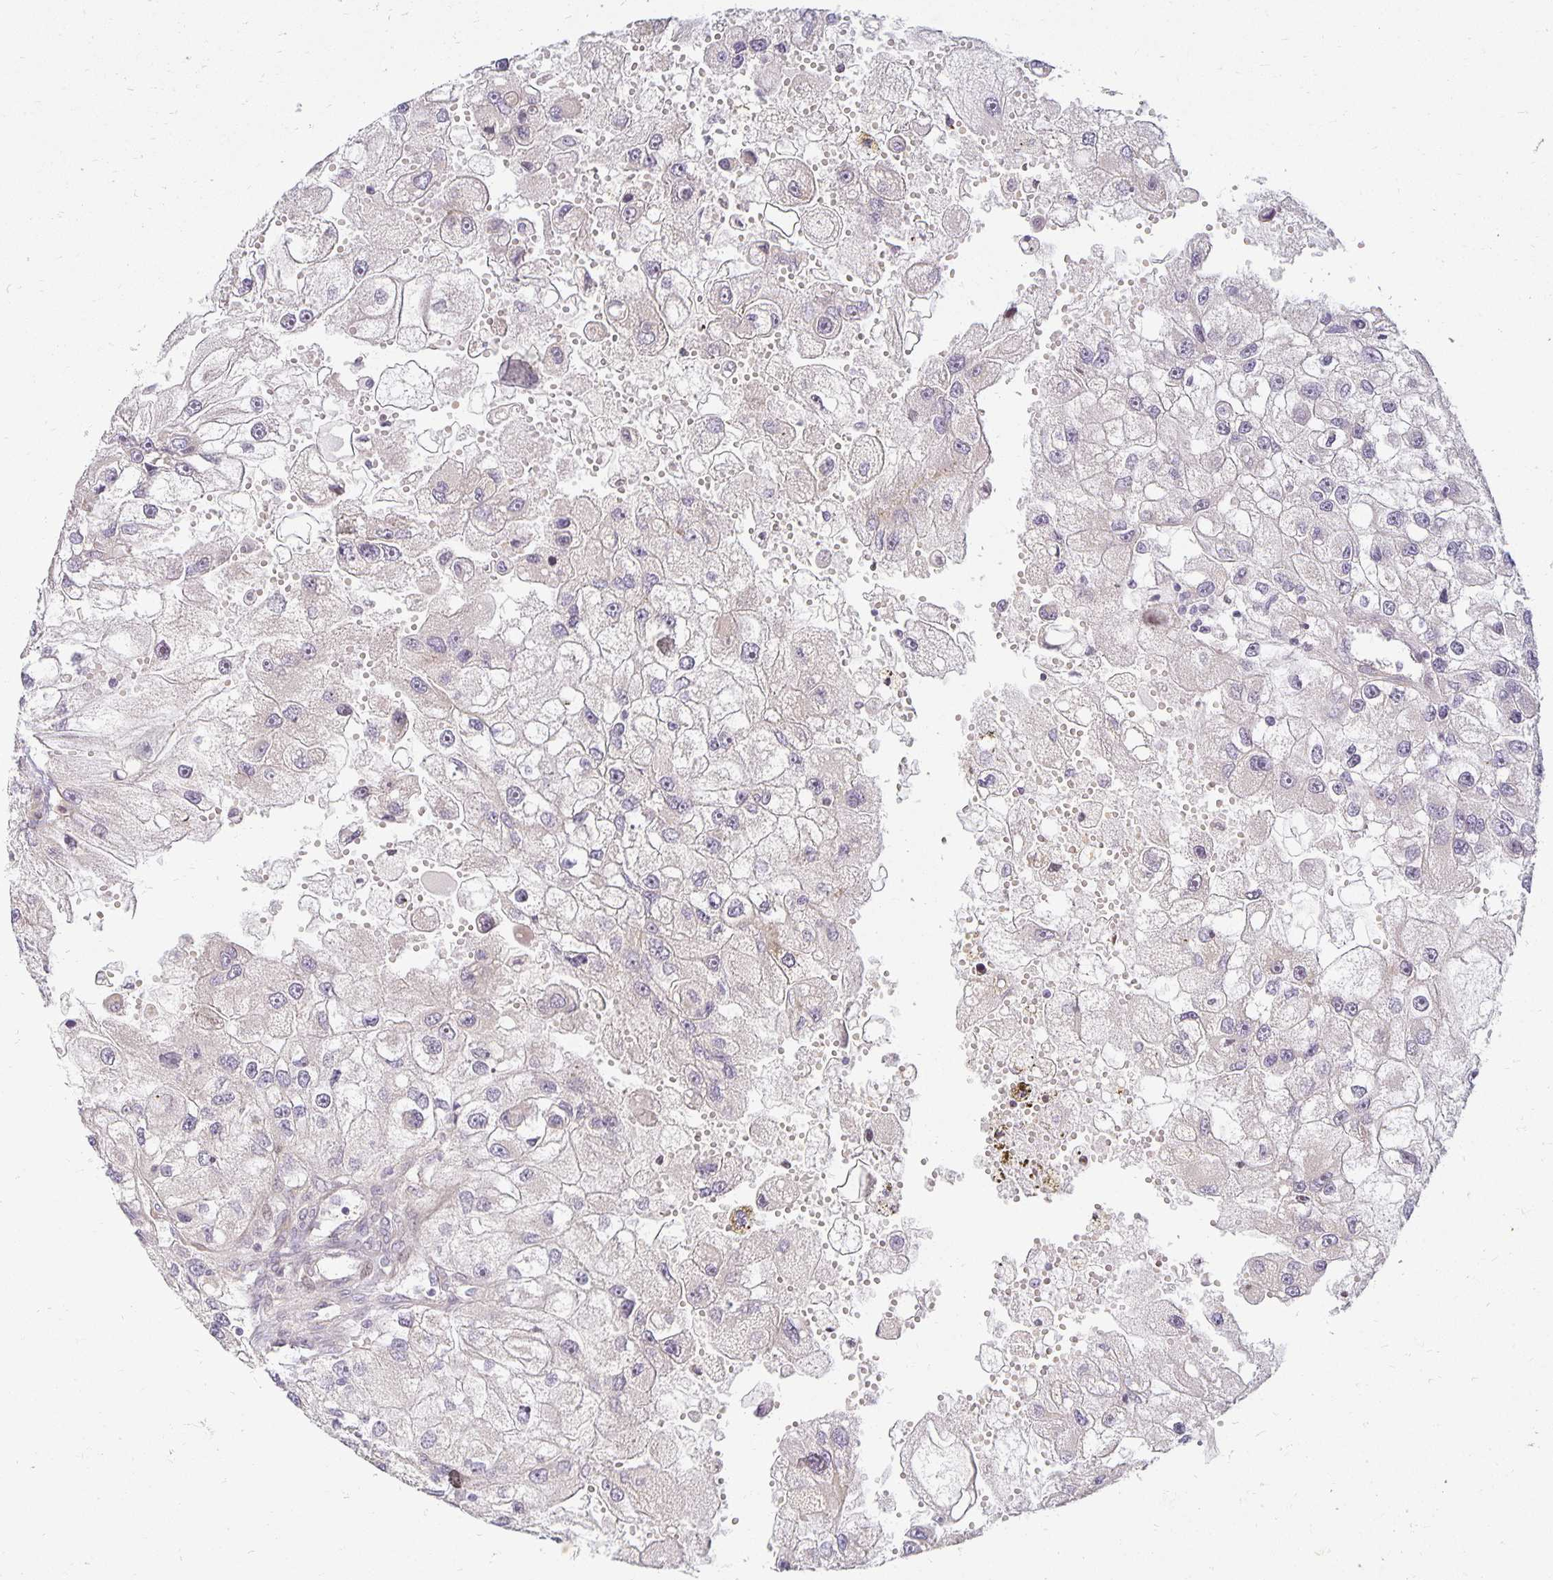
{"staining": {"intensity": "negative", "quantity": "none", "location": "none"}, "tissue": "renal cancer", "cell_type": "Tumor cells", "image_type": "cancer", "snomed": [{"axis": "morphology", "description": "Adenocarcinoma, NOS"}, {"axis": "topography", "description": "Kidney"}], "caption": "High power microscopy photomicrograph of an immunohistochemistry histopathology image of renal adenocarcinoma, revealing no significant staining in tumor cells. The staining was performed using DAB to visualize the protein expression in brown, while the nuclei were stained in blue with hematoxylin (Magnification: 20x).", "gene": "EHF", "patient": {"sex": "male", "age": 63}}